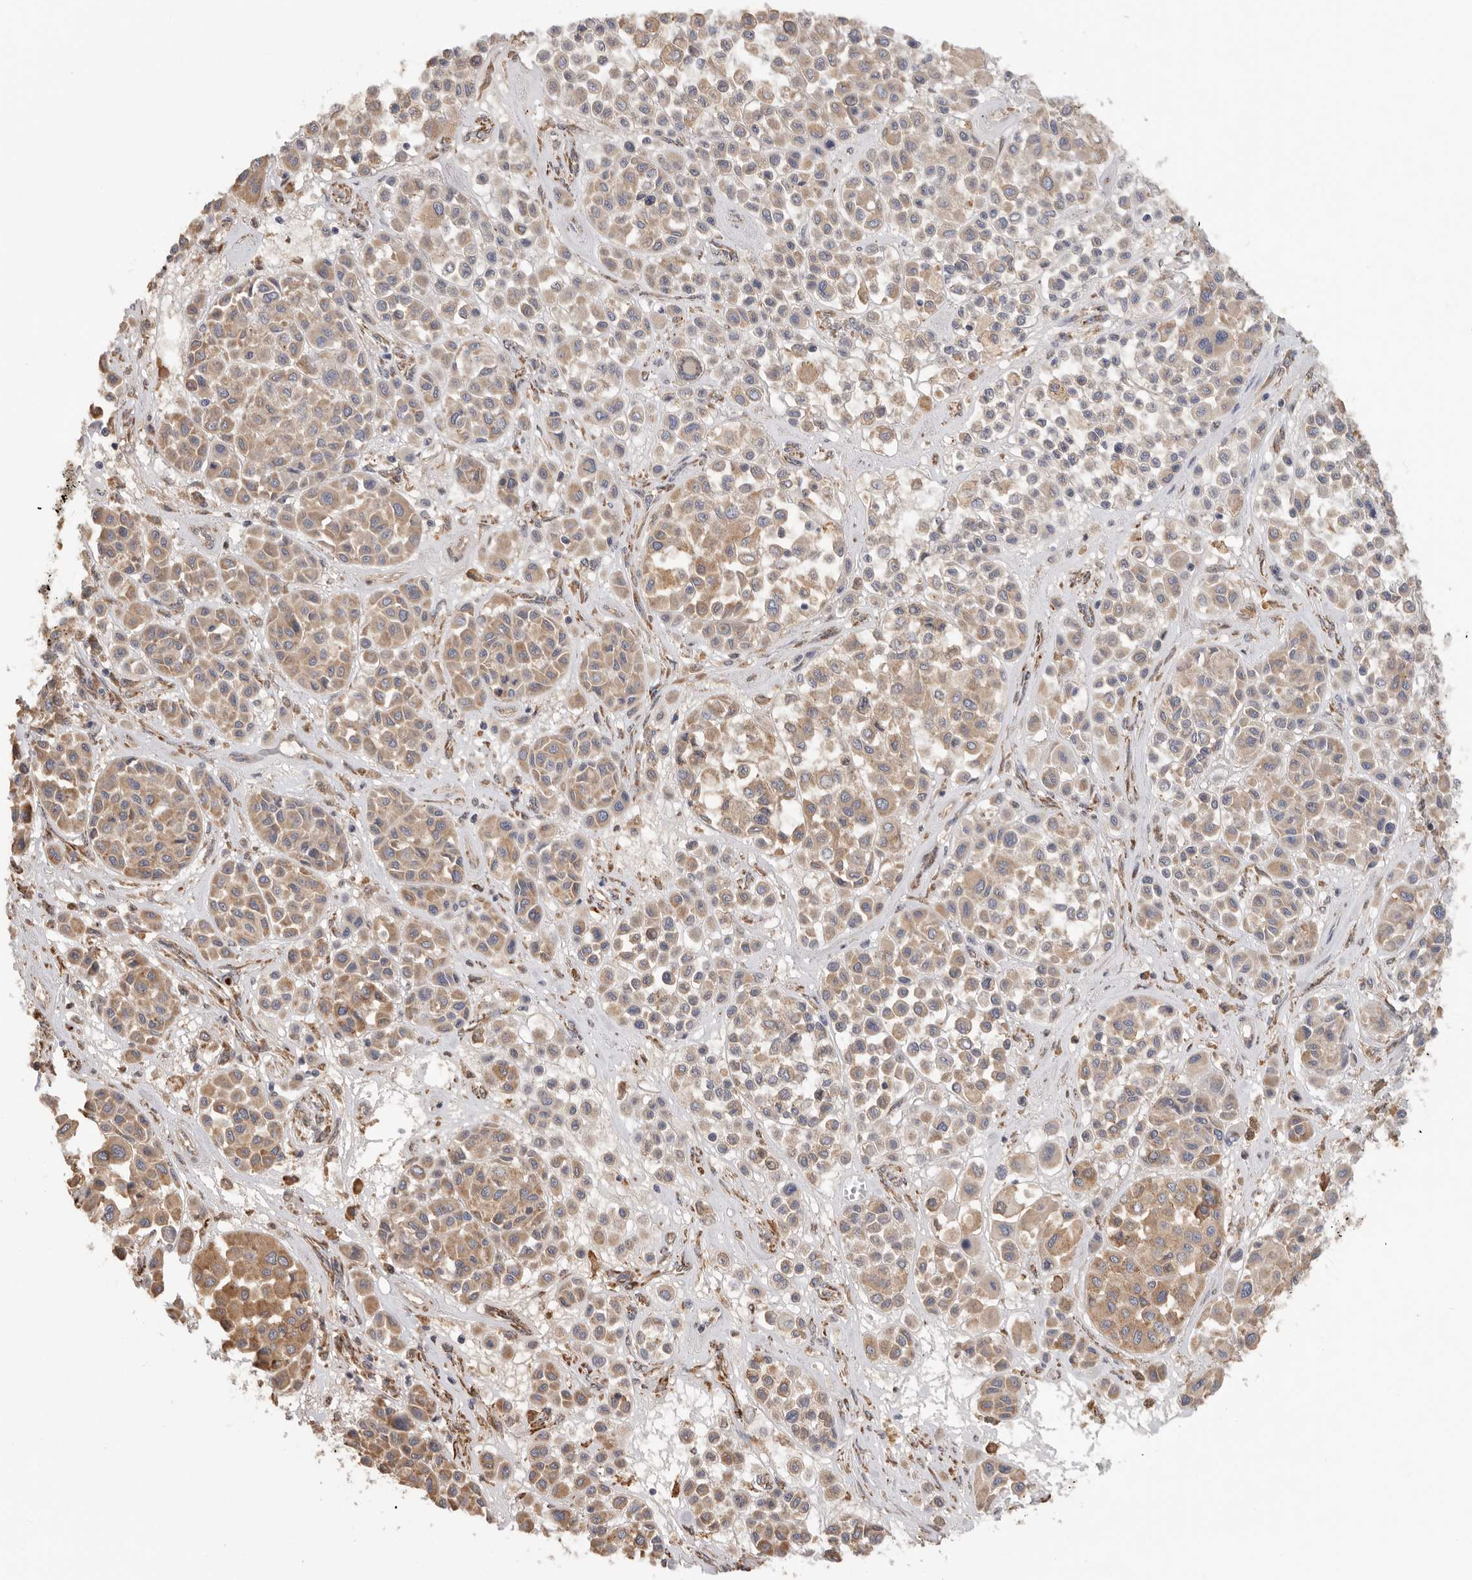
{"staining": {"intensity": "weak", "quantity": ">75%", "location": "cytoplasmic/membranous"}, "tissue": "melanoma", "cell_type": "Tumor cells", "image_type": "cancer", "snomed": [{"axis": "morphology", "description": "Malignant melanoma, Metastatic site"}, {"axis": "topography", "description": "Soft tissue"}], "caption": "Immunohistochemical staining of human melanoma demonstrates low levels of weak cytoplasmic/membranous expression in about >75% of tumor cells.", "gene": "CDC42BPB", "patient": {"sex": "male", "age": 41}}